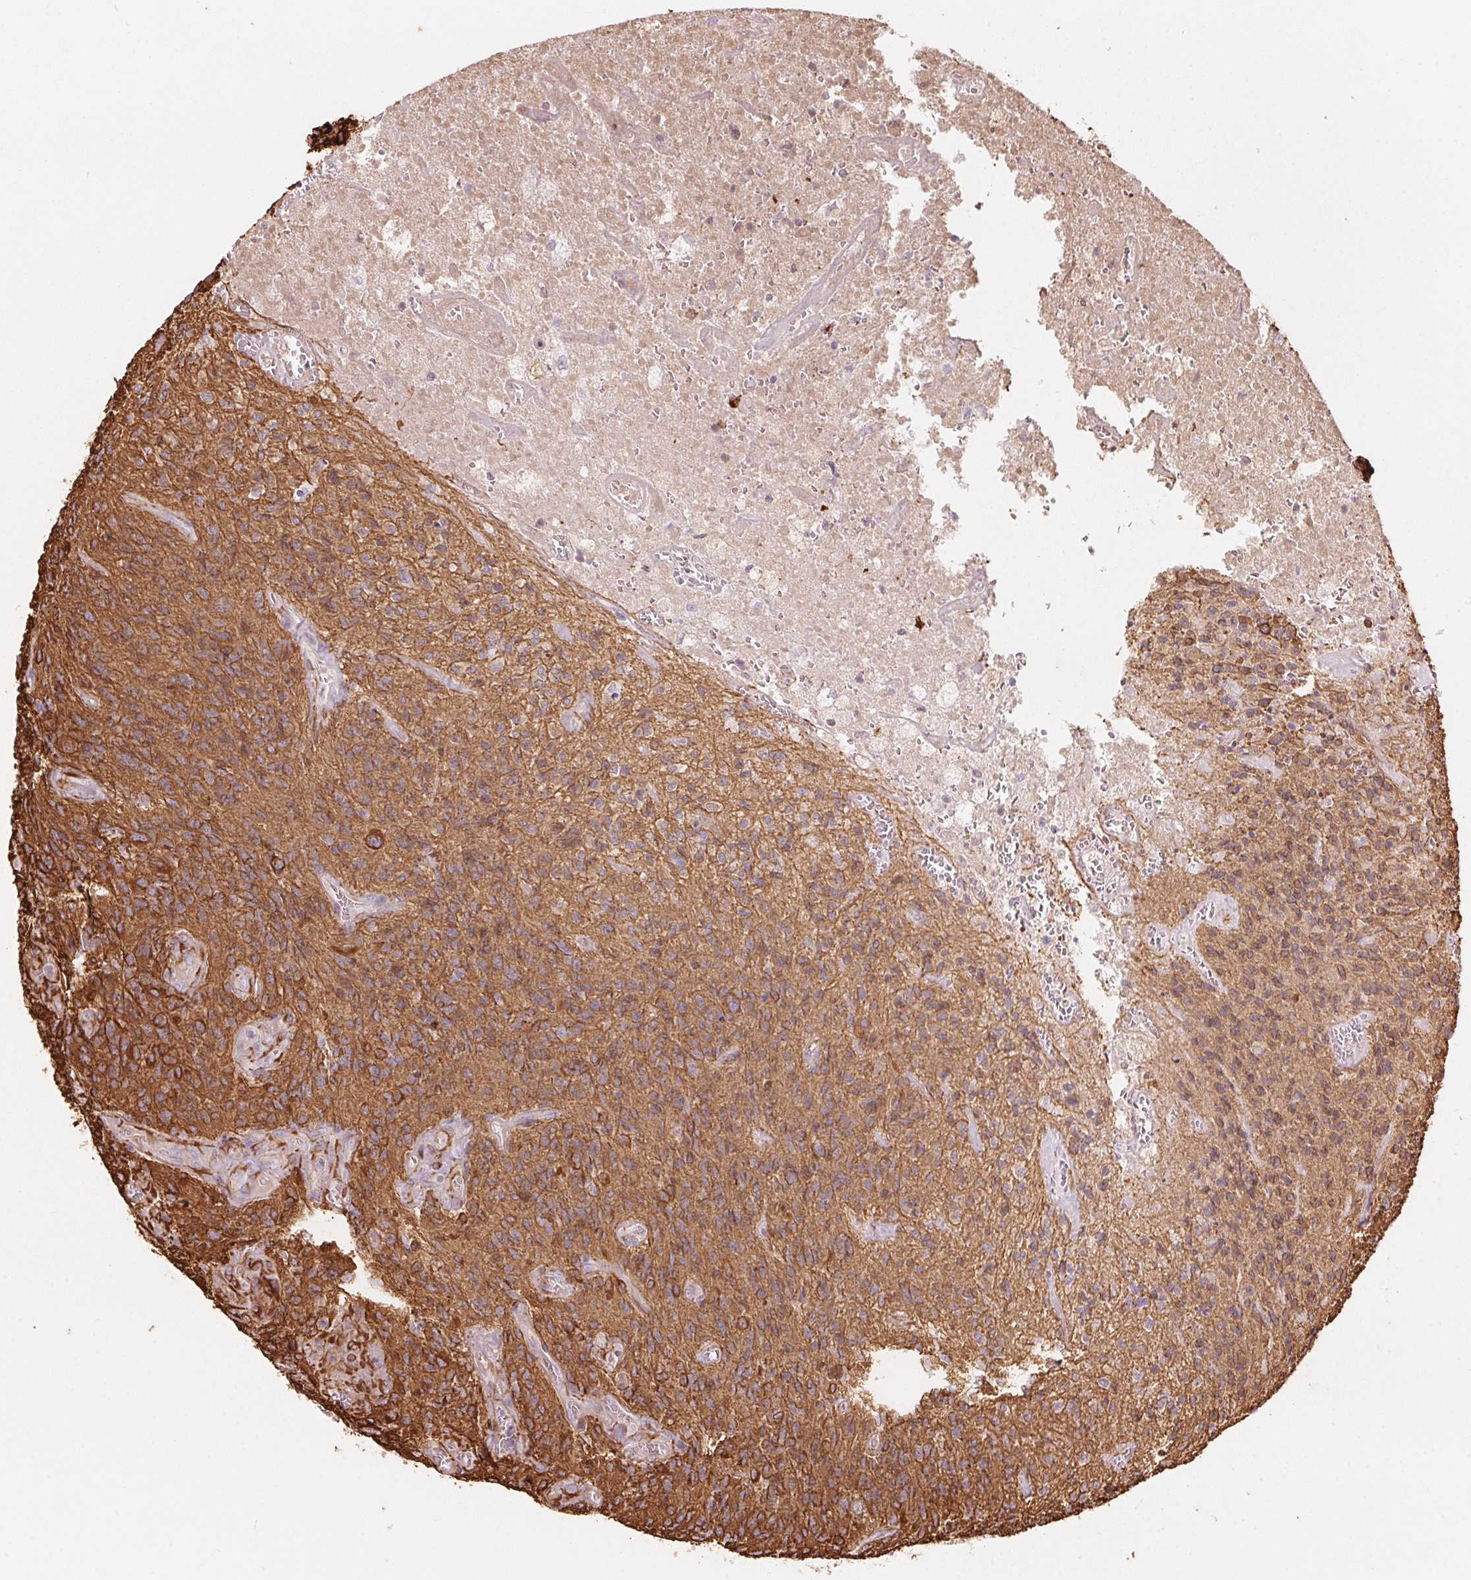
{"staining": {"intensity": "moderate", "quantity": "25%-75%", "location": "cytoplasmic/membranous"}, "tissue": "glioma", "cell_type": "Tumor cells", "image_type": "cancer", "snomed": [{"axis": "morphology", "description": "Glioma, malignant, High grade"}, {"axis": "topography", "description": "Brain"}], "caption": "Immunohistochemistry photomicrograph of neoplastic tissue: glioma stained using IHC shows medium levels of moderate protein expression localized specifically in the cytoplasmic/membranous of tumor cells, appearing as a cytoplasmic/membranous brown color.", "gene": "CLPS", "patient": {"sex": "male", "age": 76}}